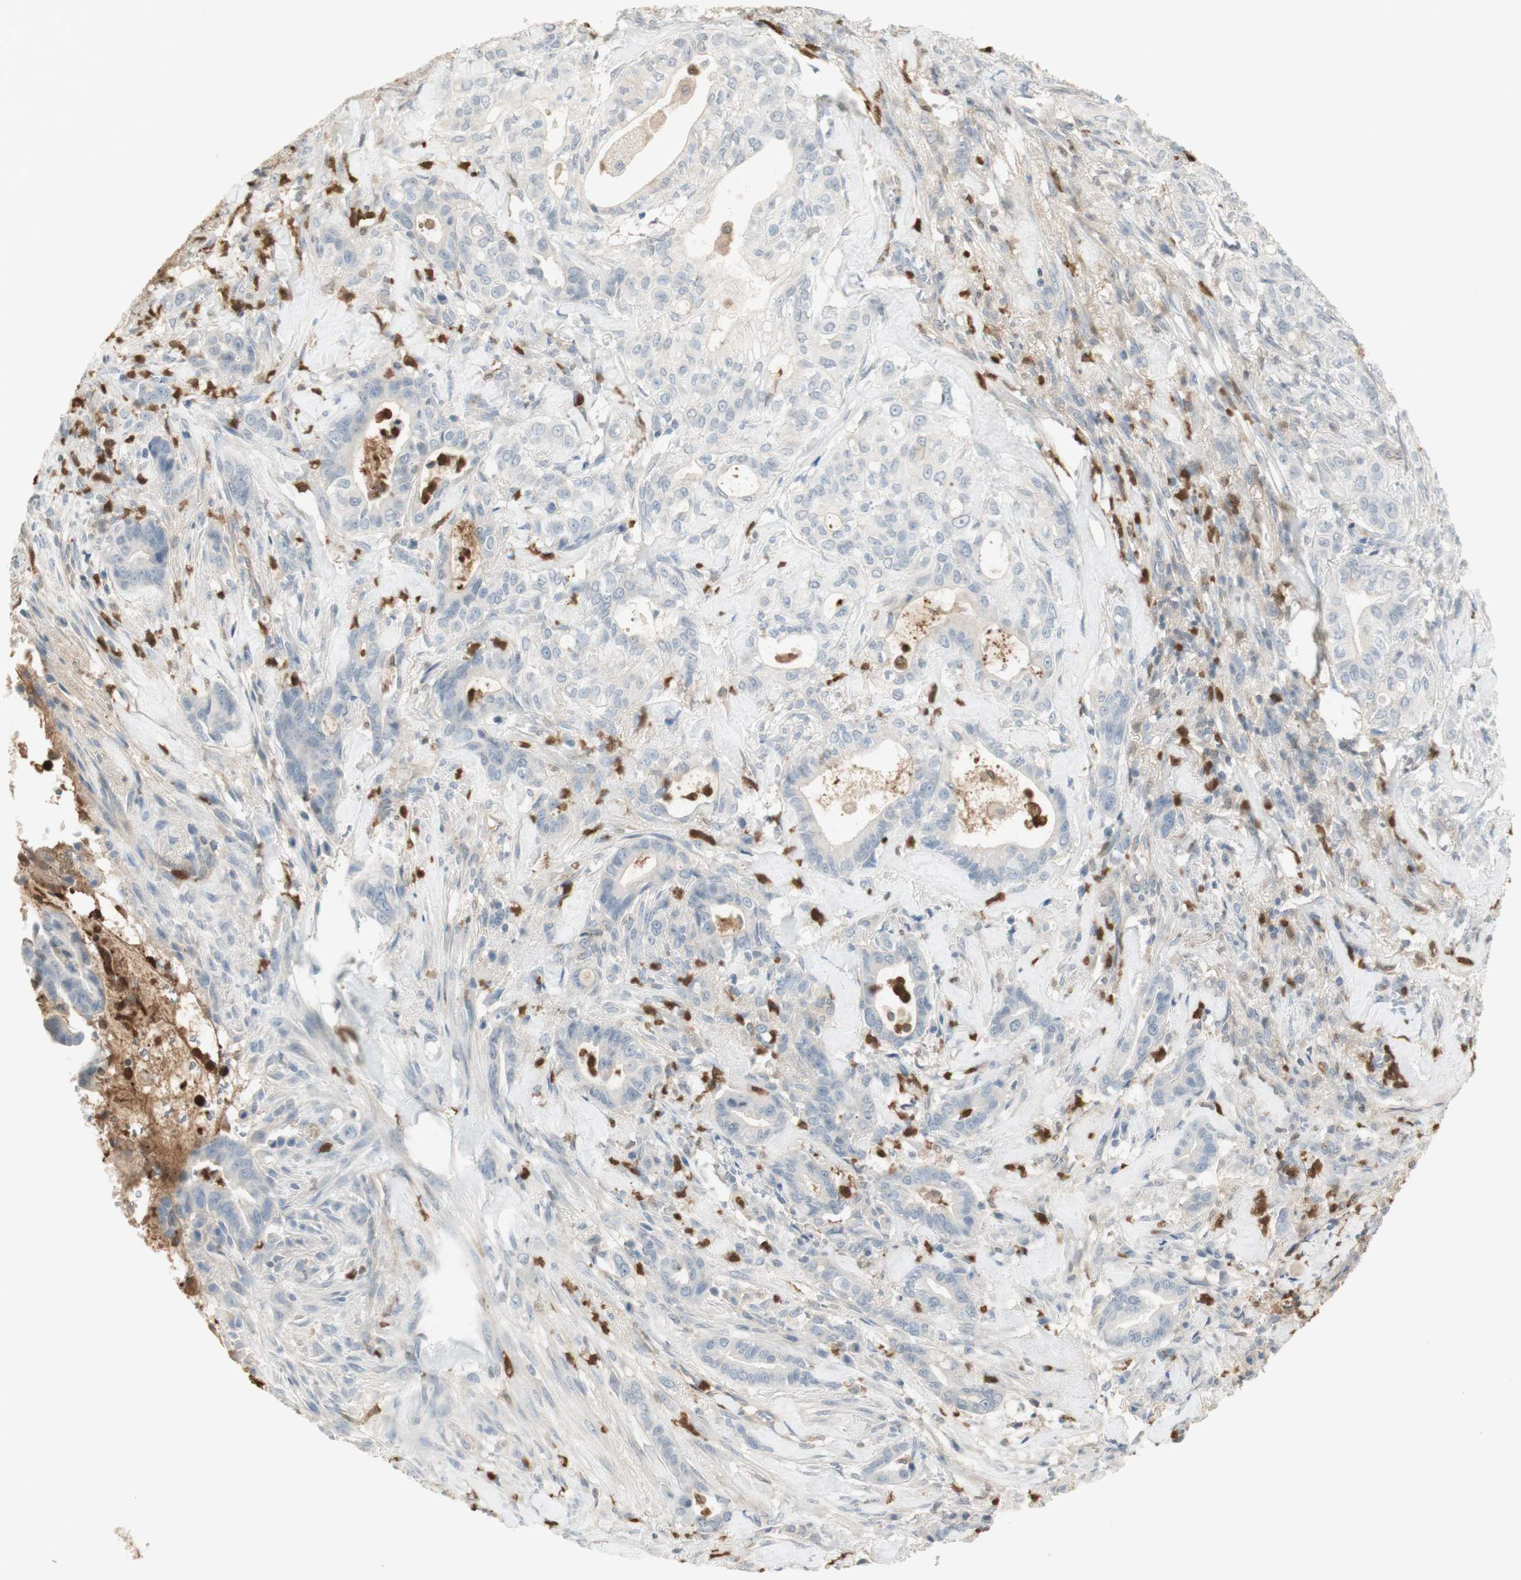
{"staining": {"intensity": "negative", "quantity": "none", "location": "none"}, "tissue": "liver cancer", "cell_type": "Tumor cells", "image_type": "cancer", "snomed": [{"axis": "morphology", "description": "Cholangiocarcinoma"}, {"axis": "topography", "description": "Liver"}], "caption": "High magnification brightfield microscopy of liver cancer stained with DAB (3,3'-diaminobenzidine) (brown) and counterstained with hematoxylin (blue): tumor cells show no significant staining.", "gene": "NID1", "patient": {"sex": "female", "age": 67}}